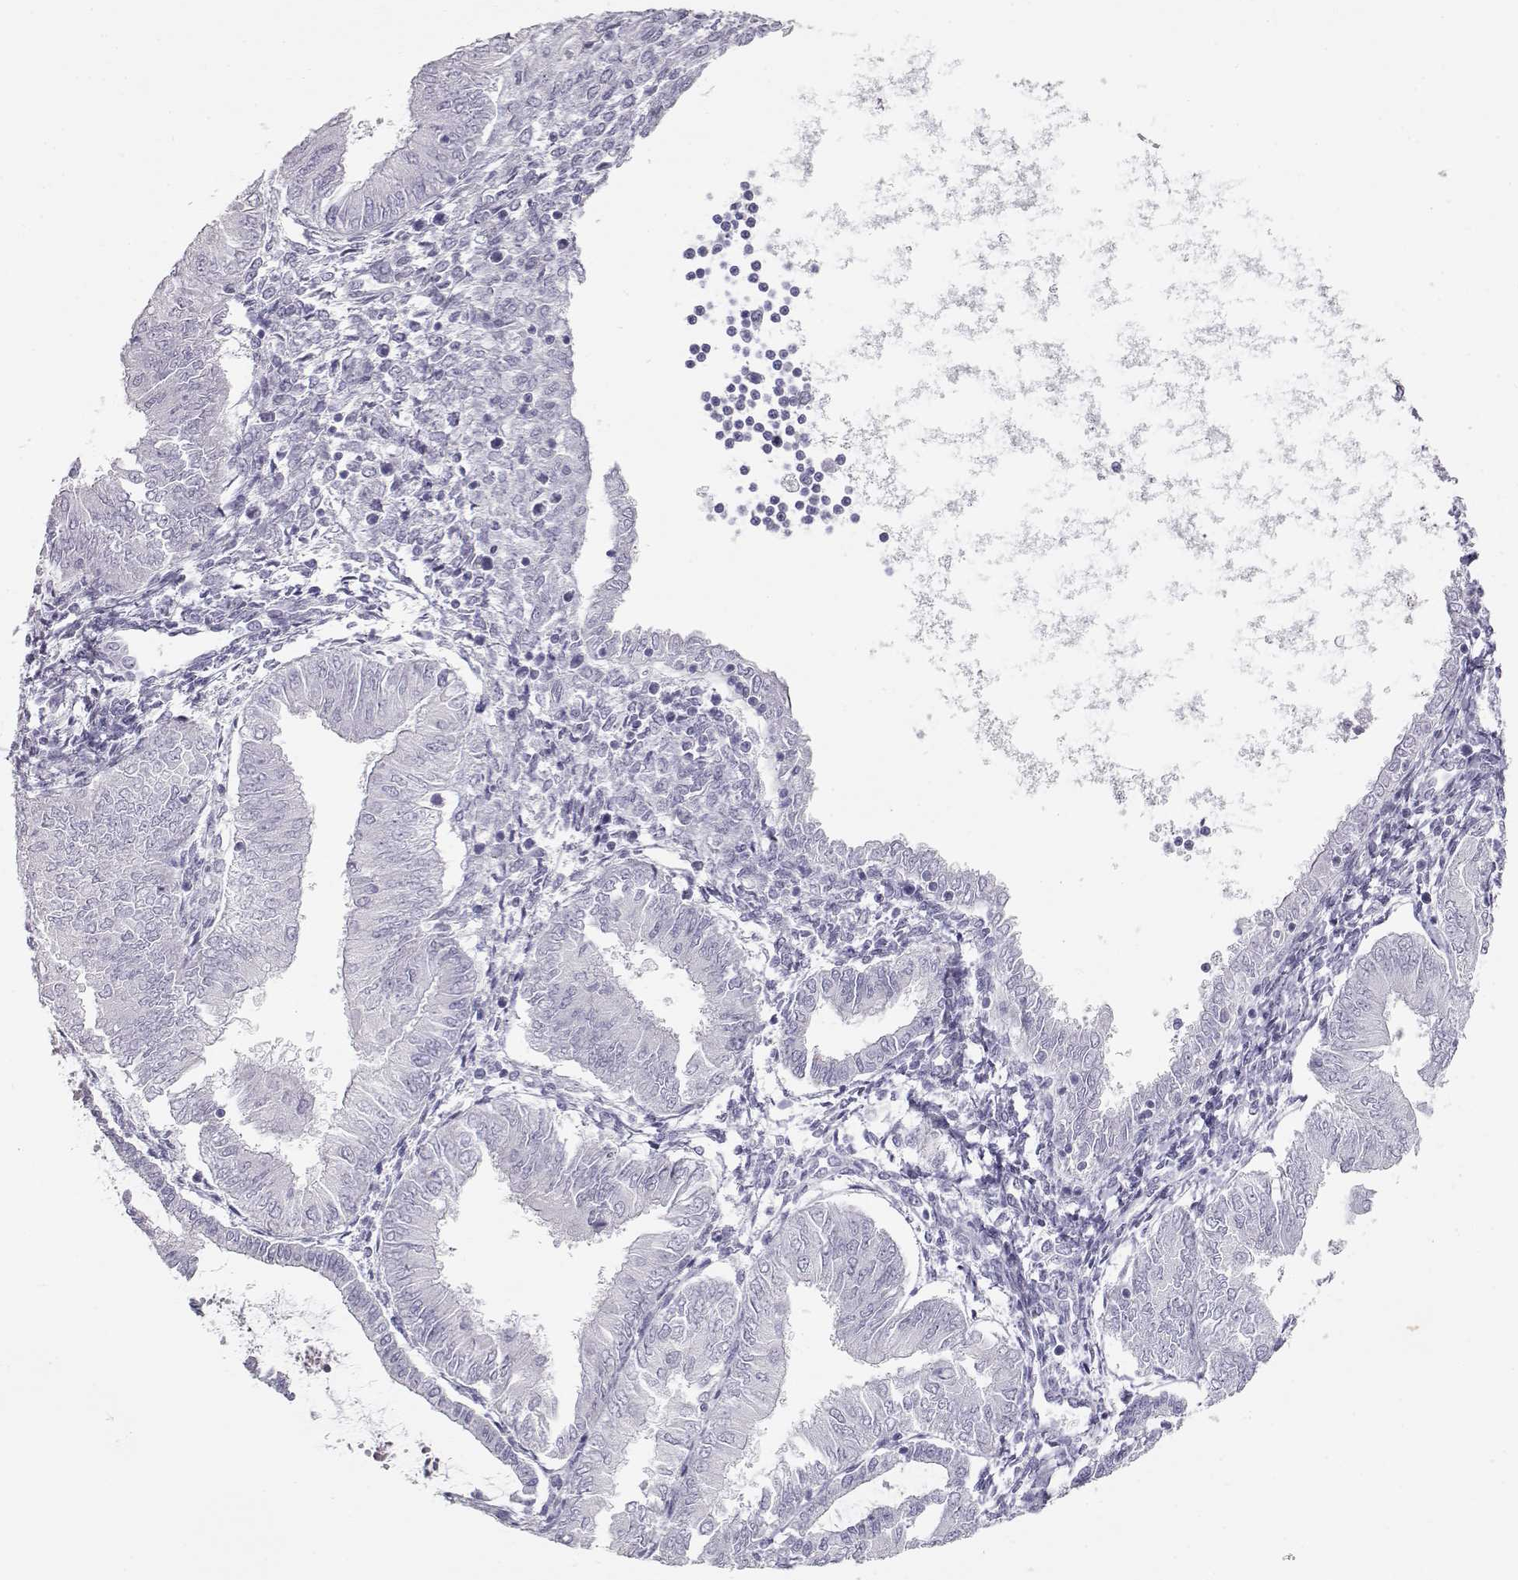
{"staining": {"intensity": "negative", "quantity": "none", "location": "none"}, "tissue": "endometrial cancer", "cell_type": "Tumor cells", "image_type": "cancer", "snomed": [{"axis": "morphology", "description": "Adenocarcinoma, NOS"}, {"axis": "topography", "description": "Endometrium"}], "caption": "Human endometrial adenocarcinoma stained for a protein using immunohistochemistry reveals no positivity in tumor cells.", "gene": "TKTL1", "patient": {"sex": "female", "age": 53}}